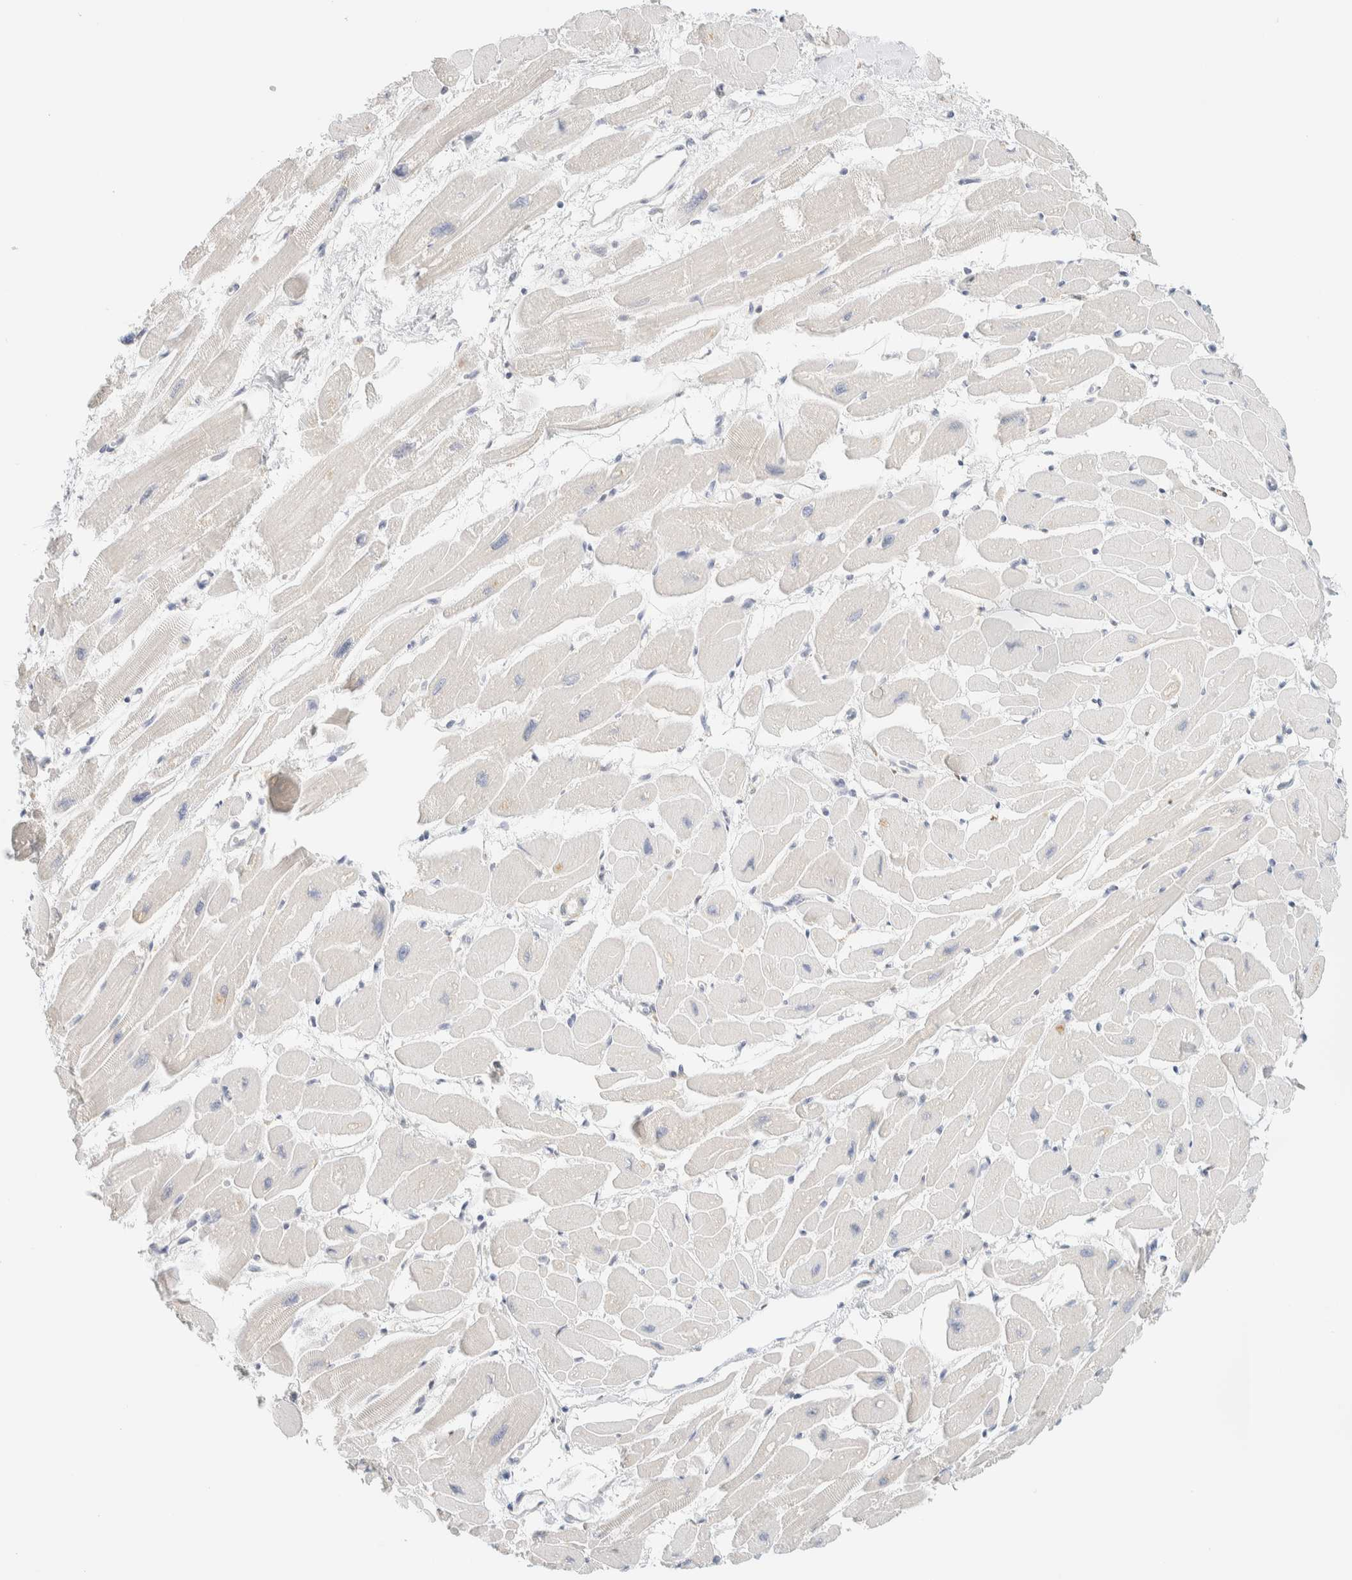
{"staining": {"intensity": "weak", "quantity": "<25%", "location": "cytoplasmic/membranous"}, "tissue": "heart muscle", "cell_type": "Cardiomyocytes", "image_type": "normal", "snomed": [{"axis": "morphology", "description": "Normal tissue, NOS"}, {"axis": "topography", "description": "Heart"}], "caption": "Cardiomyocytes show no significant expression in unremarkable heart muscle. The staining was performed using DAB to visualize the protein expression in brown, while the nuclei were stained in blue with hematoxylin (Magnification: 20x).", "gene": "NT5C", "patient": {"sex": "female", "age": 54}}